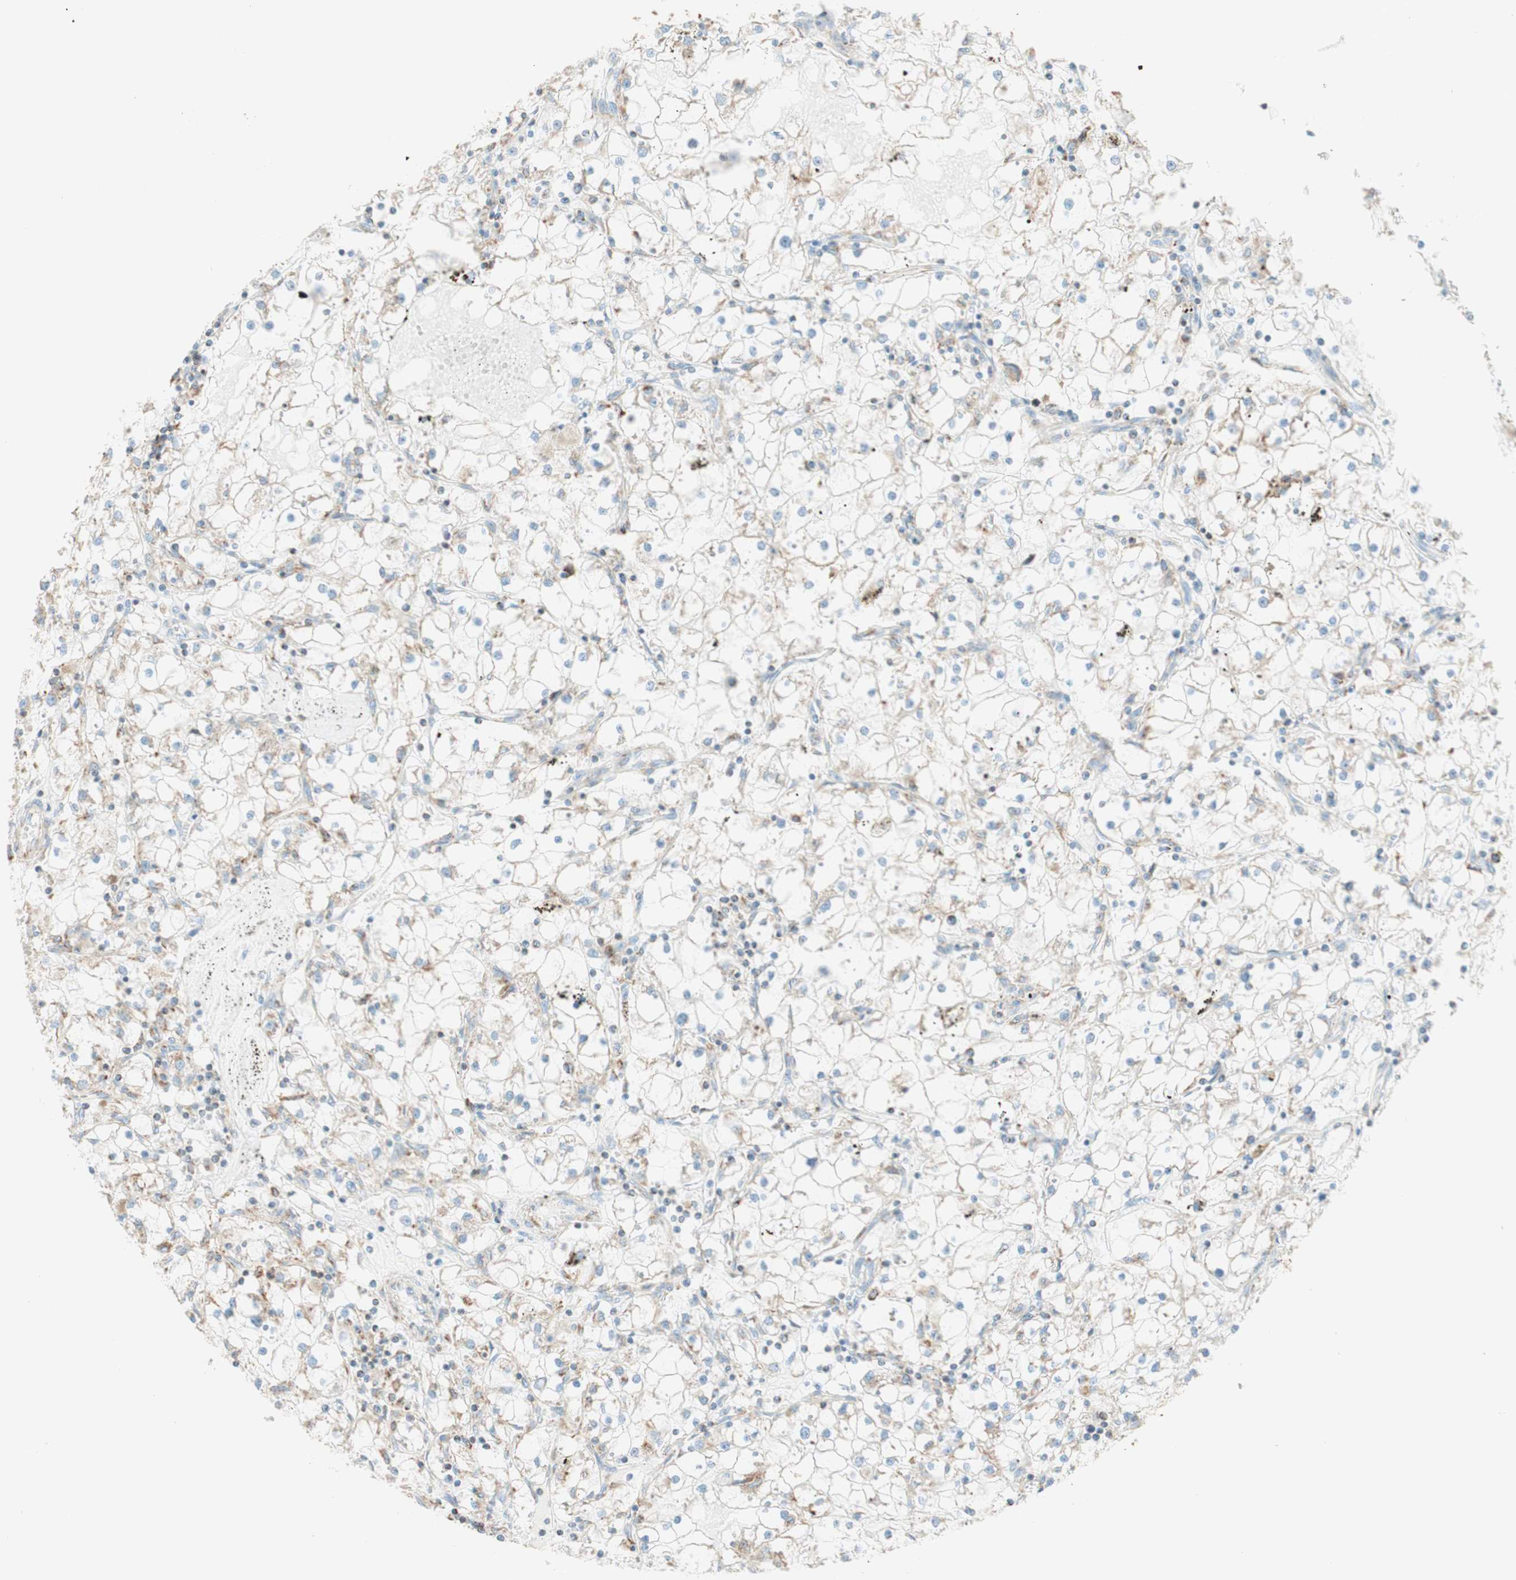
{"staining": {"intensity": "weak", "quantity": "25%-75%", "location": "cytoplasmic/membranous"}, "tissue": "renal cancer", "cell_type": "Tumor cells", "image_type": "cancer", "snomed": [{"axis": "morphology", "description": "Adenocarcinoma, NOS"}, {"axis": "topography", "description": "Kidney"}], "caption": "Renal cancer stained with a protein marker reveals weak staining in tumor cells.", "gene": "TOMM20", "patient": {"sex": "male", "age": 56}}